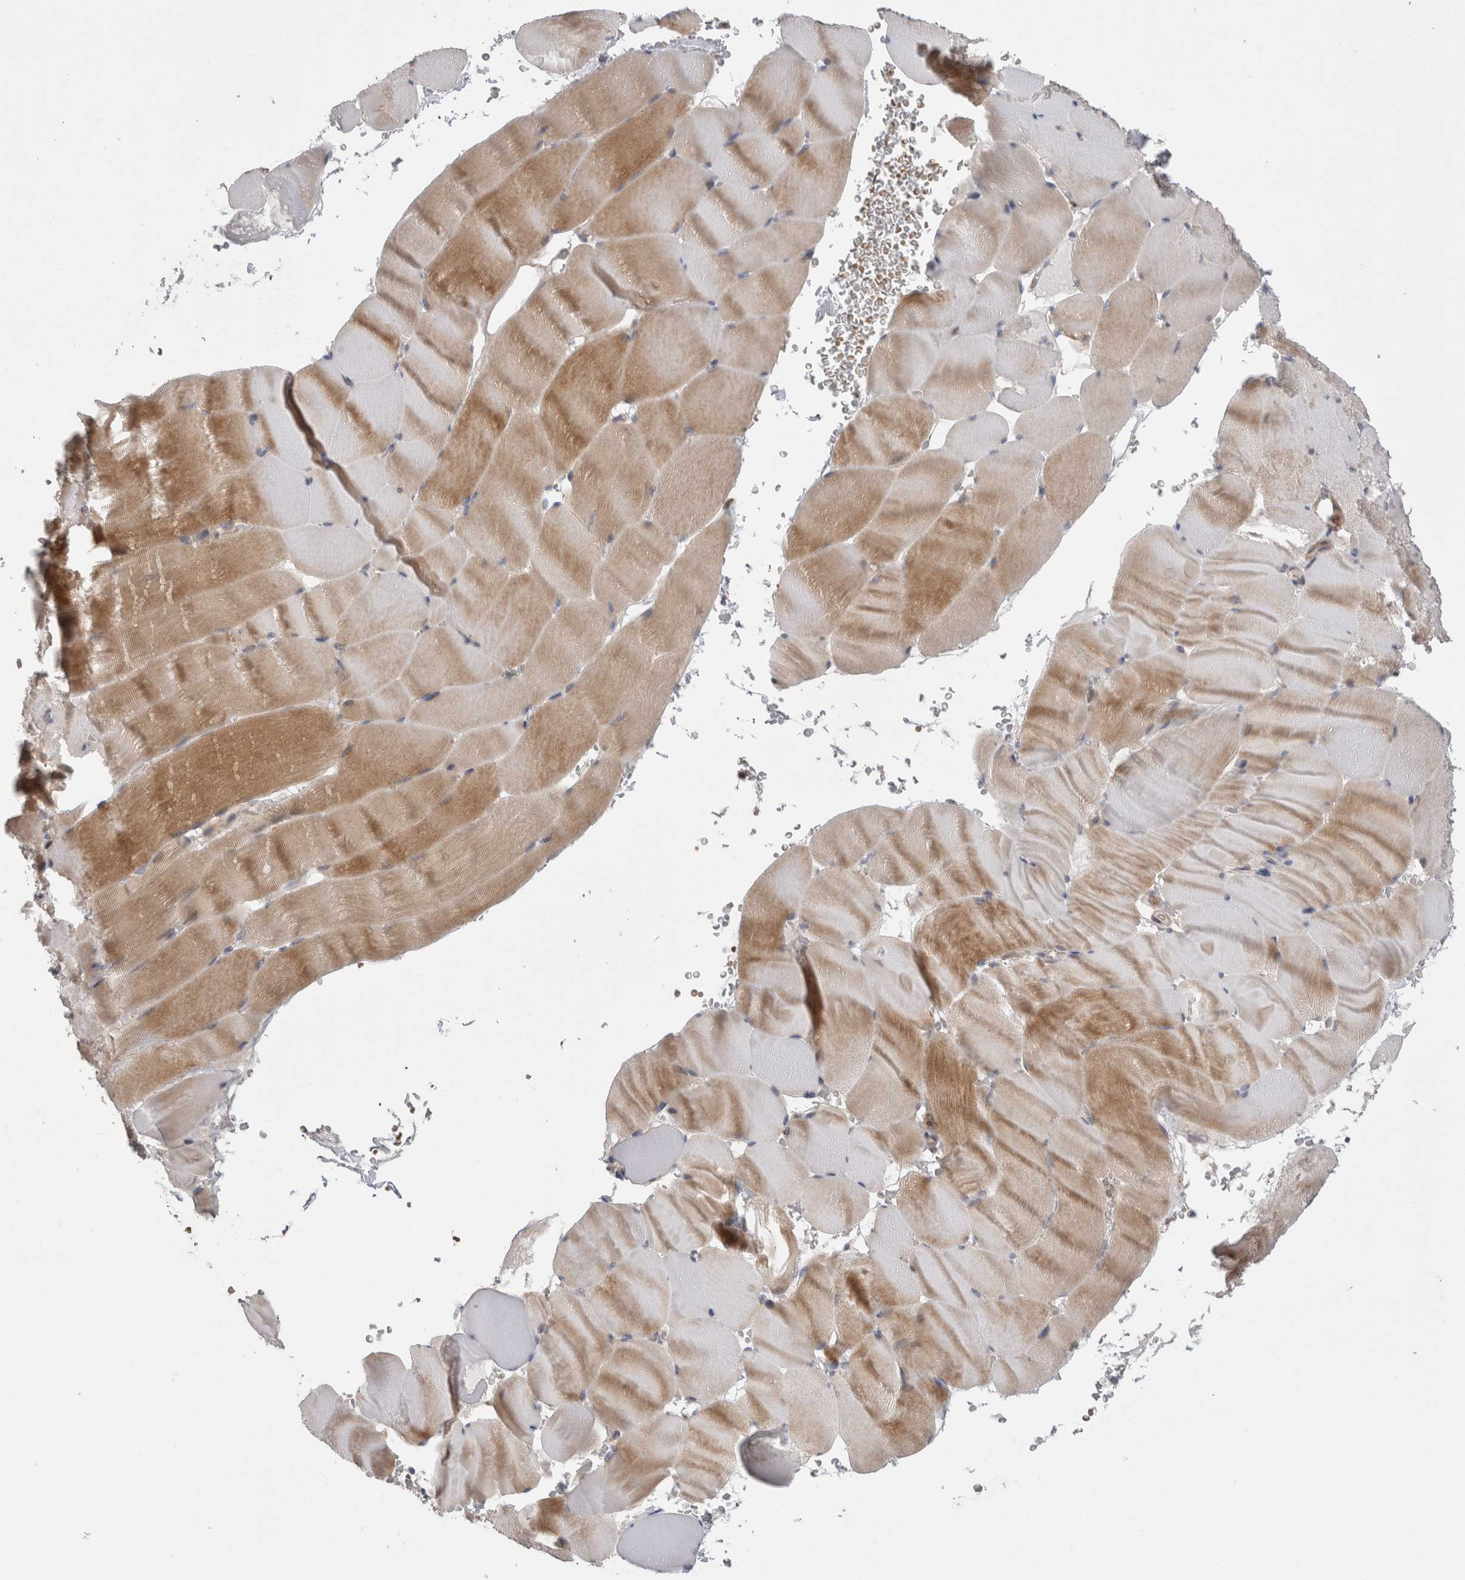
{"staining": {"intensity": "moderate", "quantity": "25%-75%", "location": "cytoplasmic/membranous"}, "tissue": "skeletal muscle", "cell_type": "Myocytes", "image_type": "normal", "snomed": [{"axis": "morphology", "description": "Normal tissue, NOS"}, {"axis": "topography", "description": "Skeletal muscle"}], "caption": "This micrograph demonstrates immunohistochemistry (IHC) staining of normal human skeletal muscle, with medium moderate cytoplasmic/membranous staining in approximately 25%-75% of myocytes.", "gene": "DARS2", "patient": {"sex": "male", "age": 62}}